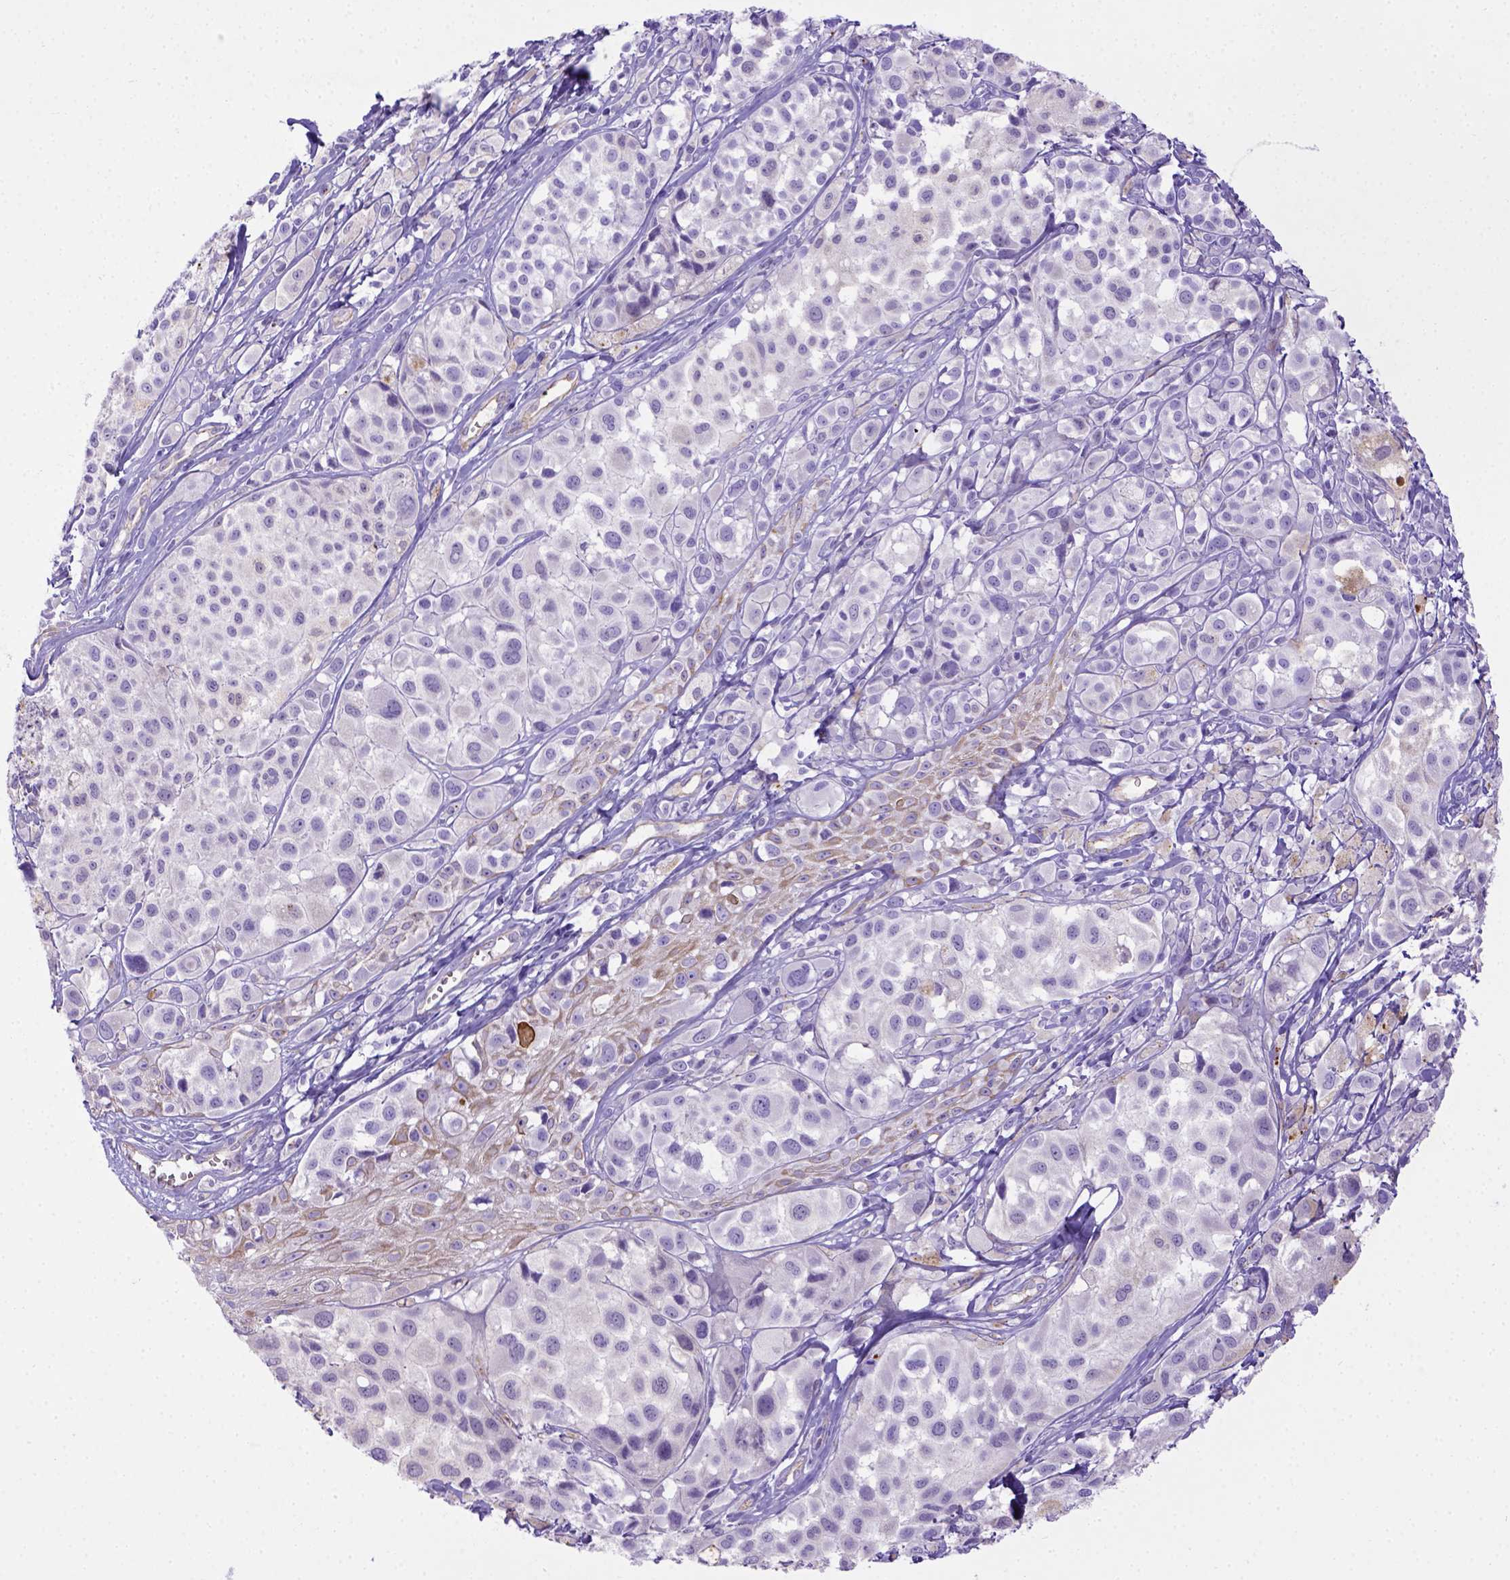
{"staining": {"intensity": "negative", "quantity": "none", "location": "none"}, "tissue": "melanoma", "cell_type": "Tumor cells", "image_type": "cancer", "snomed": [{"axis": "morphology", "description": "Malignant melanoma, NOS"}, {"axis": "topography", "description": "Skin"}], "caption": "Tumor cells are negative for protein expression in human malignant melanoma.", "gene": "LRRC18", "patient": {"sex": "male", "age": 77}}